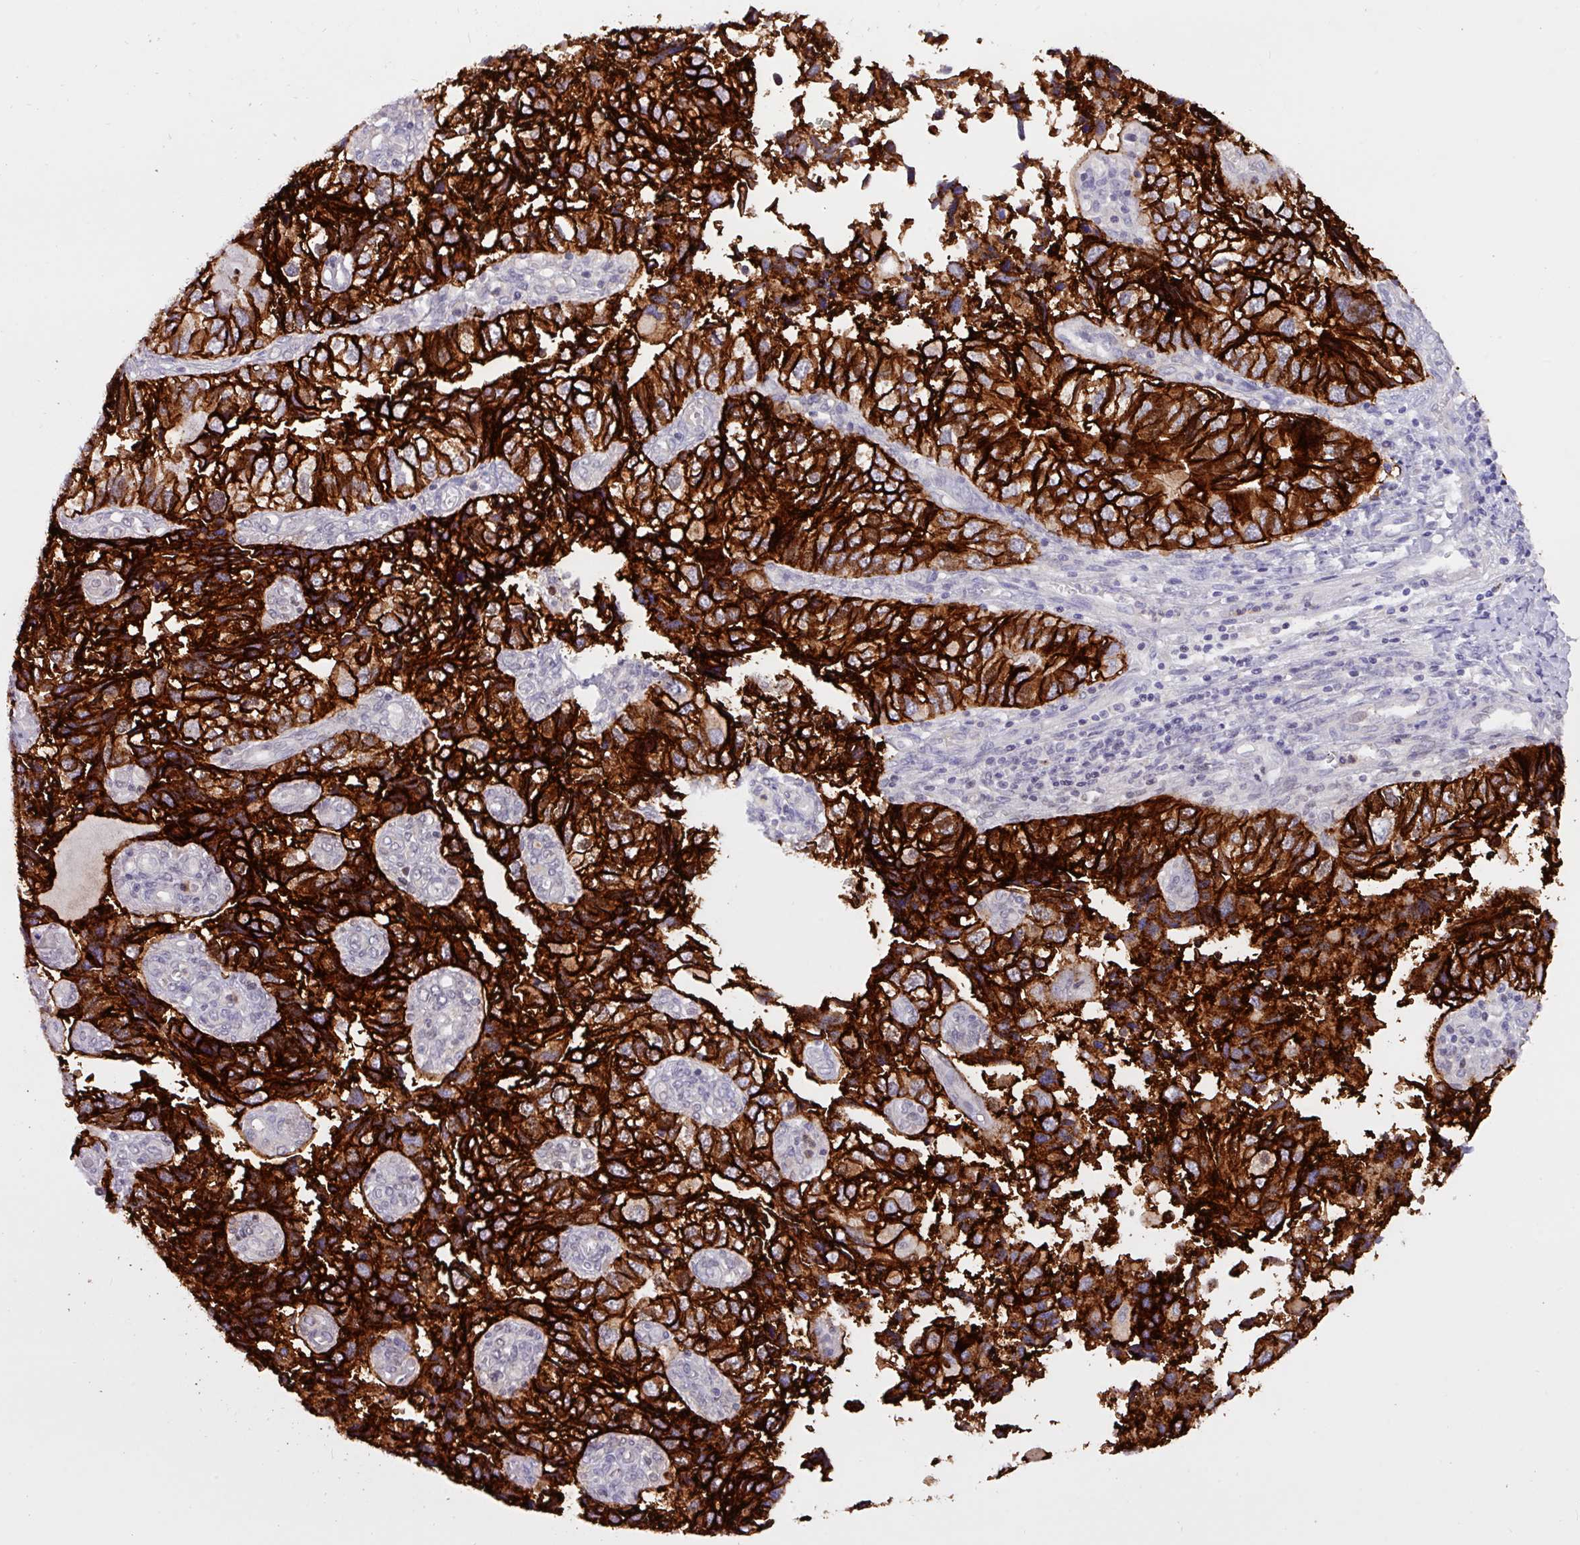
{"staining": {"intensity": "strong", "quantity": ">75%", "location": "cytoplasmic/membranous"}, "tissue": "endometrial cancer", "cell_type": "Tumor cells", "image_type": "cancer", "snomed": [{"axis": "morphology", "description": "Carcinoma, NOS"}, {"axis": "topography", "description": "Uterus"}], "caption": "Endometrial cancer (carcinoma) was stained to show a protein in brown. There is high levels of strong cytoplasmic/membranous staining in approximately >75% of tumor cells.", "gene": "EPCAM", "patient": {"sex": "female", "age": 76}}